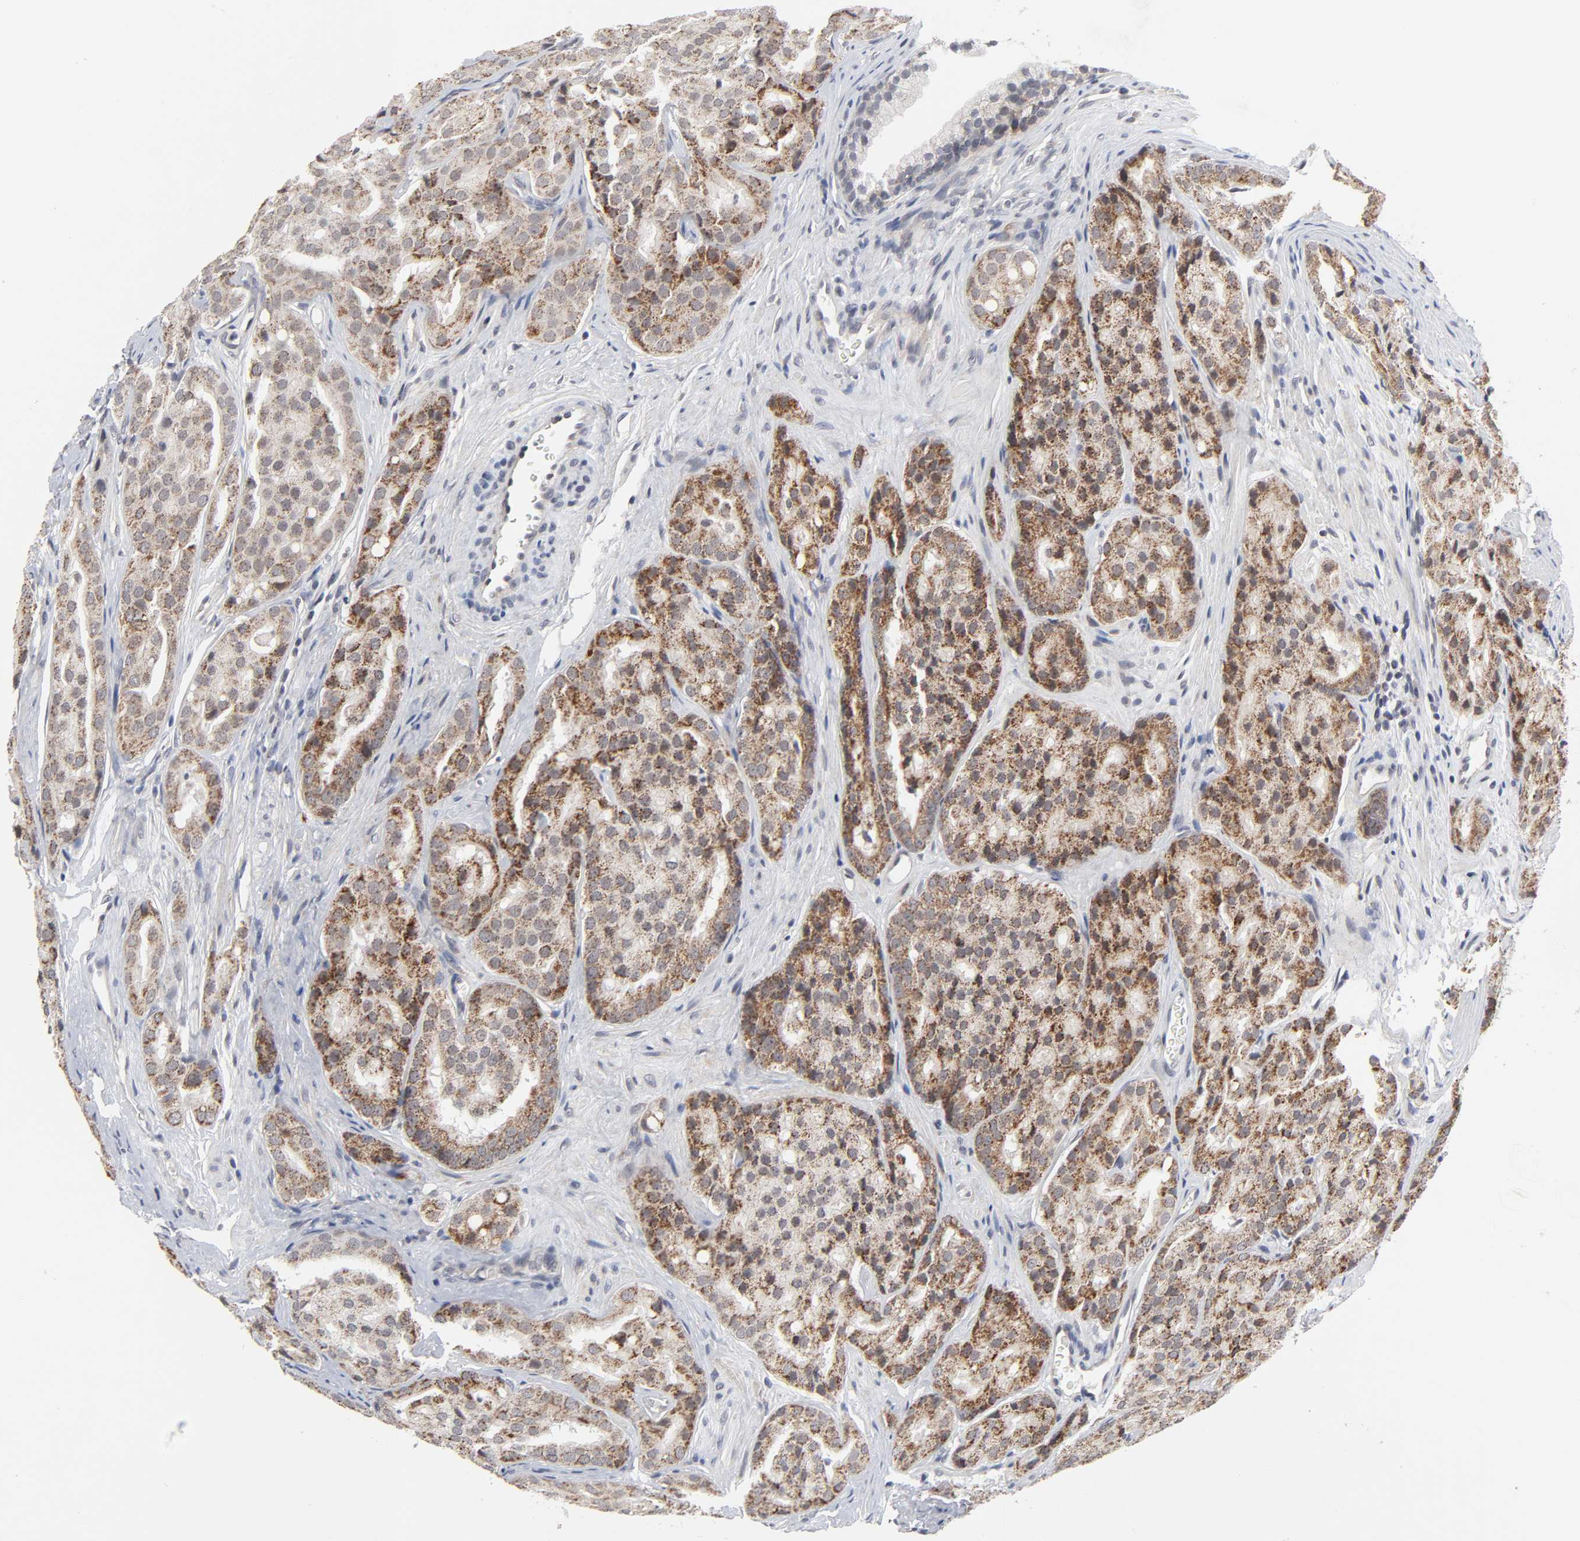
{"staining": {"intensity": "moderate", "quantity": ">75%", "location": "cytoplasmic/membranous"}, "tissue": "prostate cancer", "cell_type": "Tumor cells", "image_type": "cancer", "snomed": [{"axis": "morphology", "description": "Adenocarcinoma, High grade"}, {"axis": "topography", "description": "Prostate"}], "caption": "A photomicrograph of human prostate cancer stained for a protein reveals moderate cytoplasmic/membranous brown staining in tumor cells. The staining was performed using DAB, with brown indicating positive protein expression. Nuclei are stained blue with hematoxylin.", "gene": "AUH", "patient": {"sex": "male", "age": 64}}